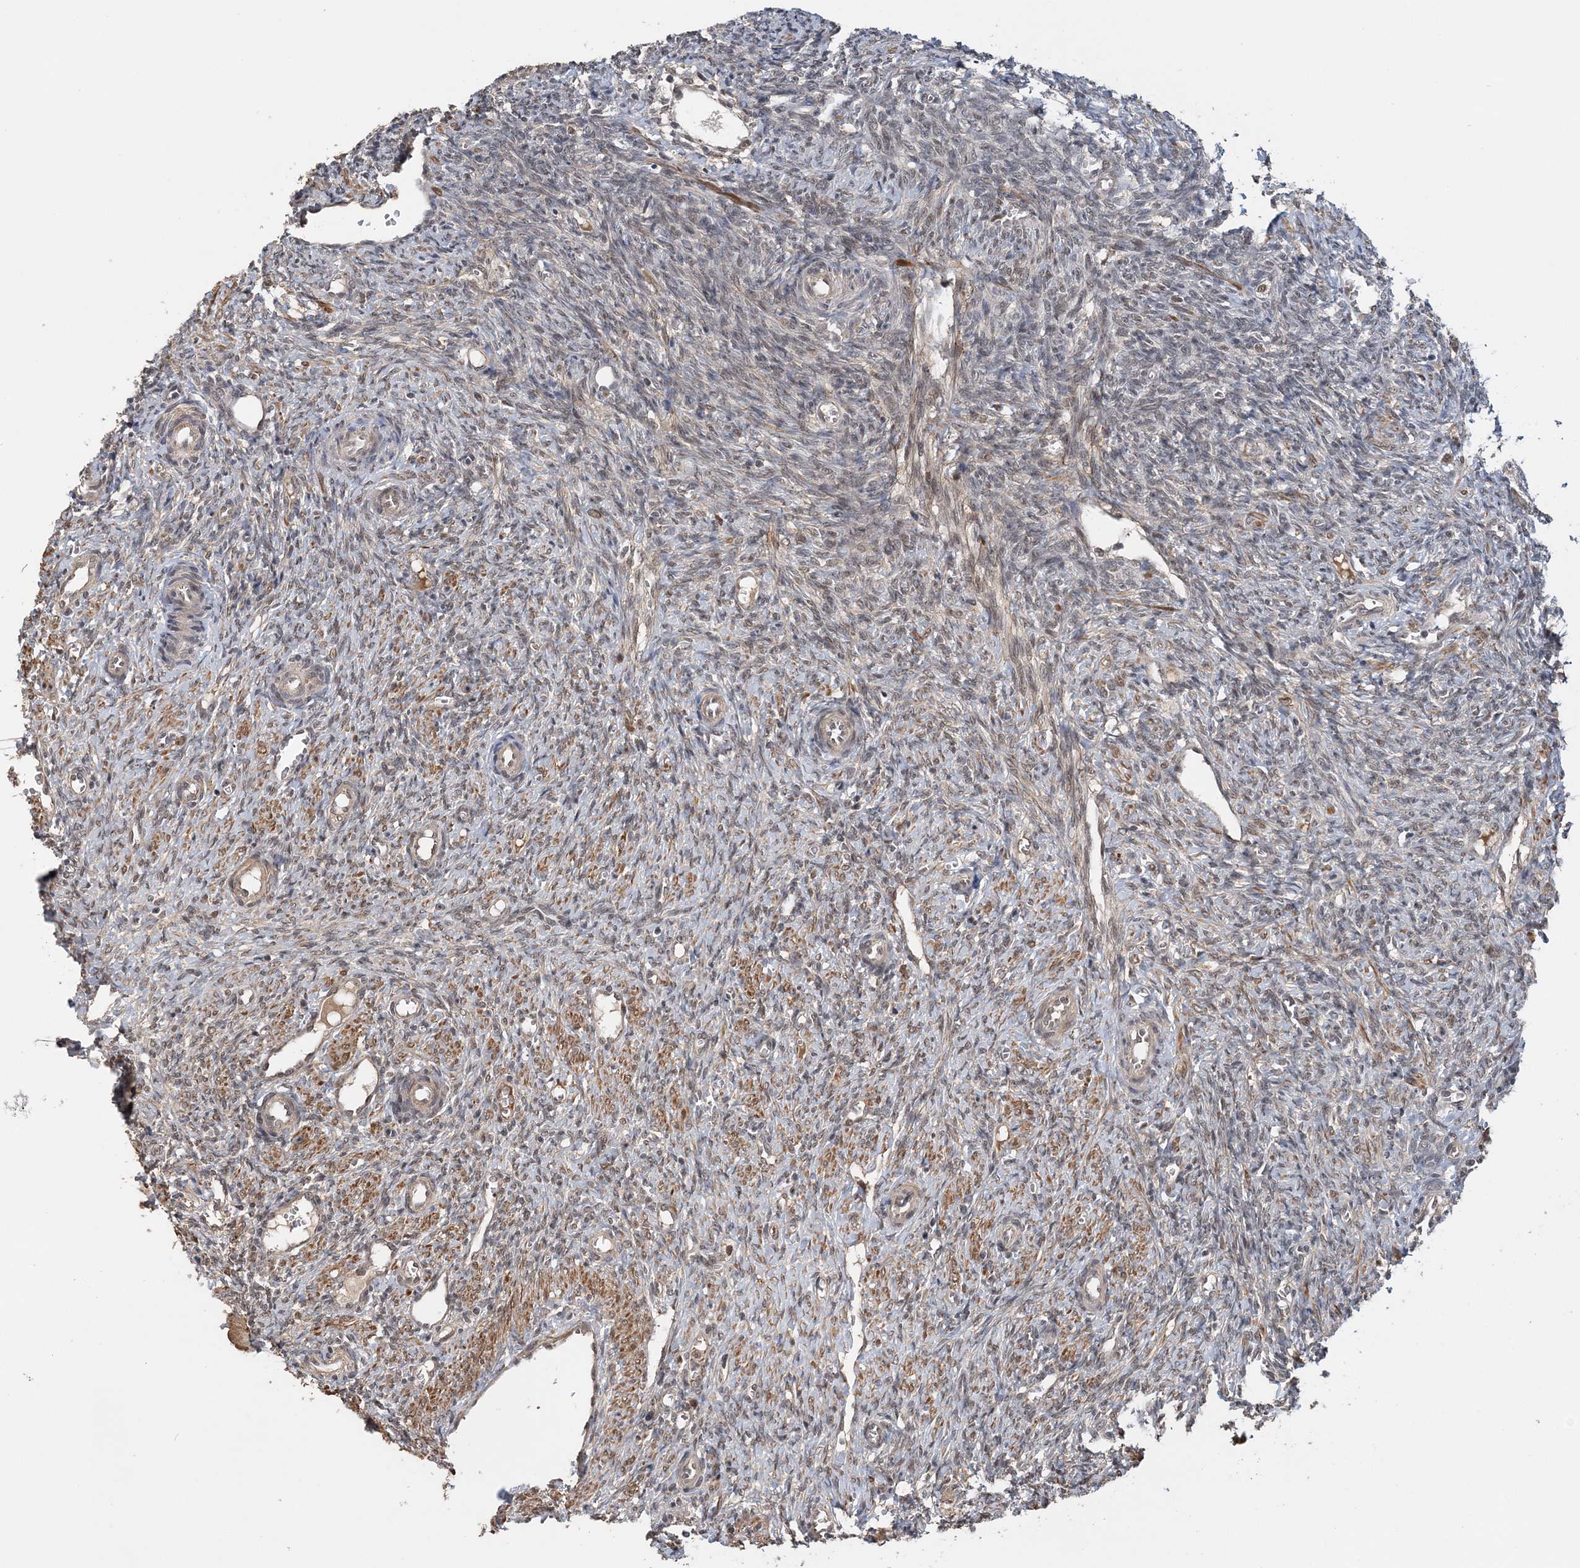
{"staining": {"intensity": "weak", "quantity": "25%-75%", "location": "nuclear"}, "tissue": "ovary", "cell_type": "Ovarian stroma cells", "image_type": "normal", "snomed": [{"axis": "morphology", "description": "Normal tissue, NOS"}, {"axis": "topography", "description": "Ovary"}], "caption": "IHC image of normal ovary: ovary stained using immunohistochemistry reveals low levels of weak protein expression localized specifically in the nuclear of ovarian stroma cells, appearing as a nuclear brown color.", "gene": "TSHZ2", "patient": {"sex": "female", "age": 41}}